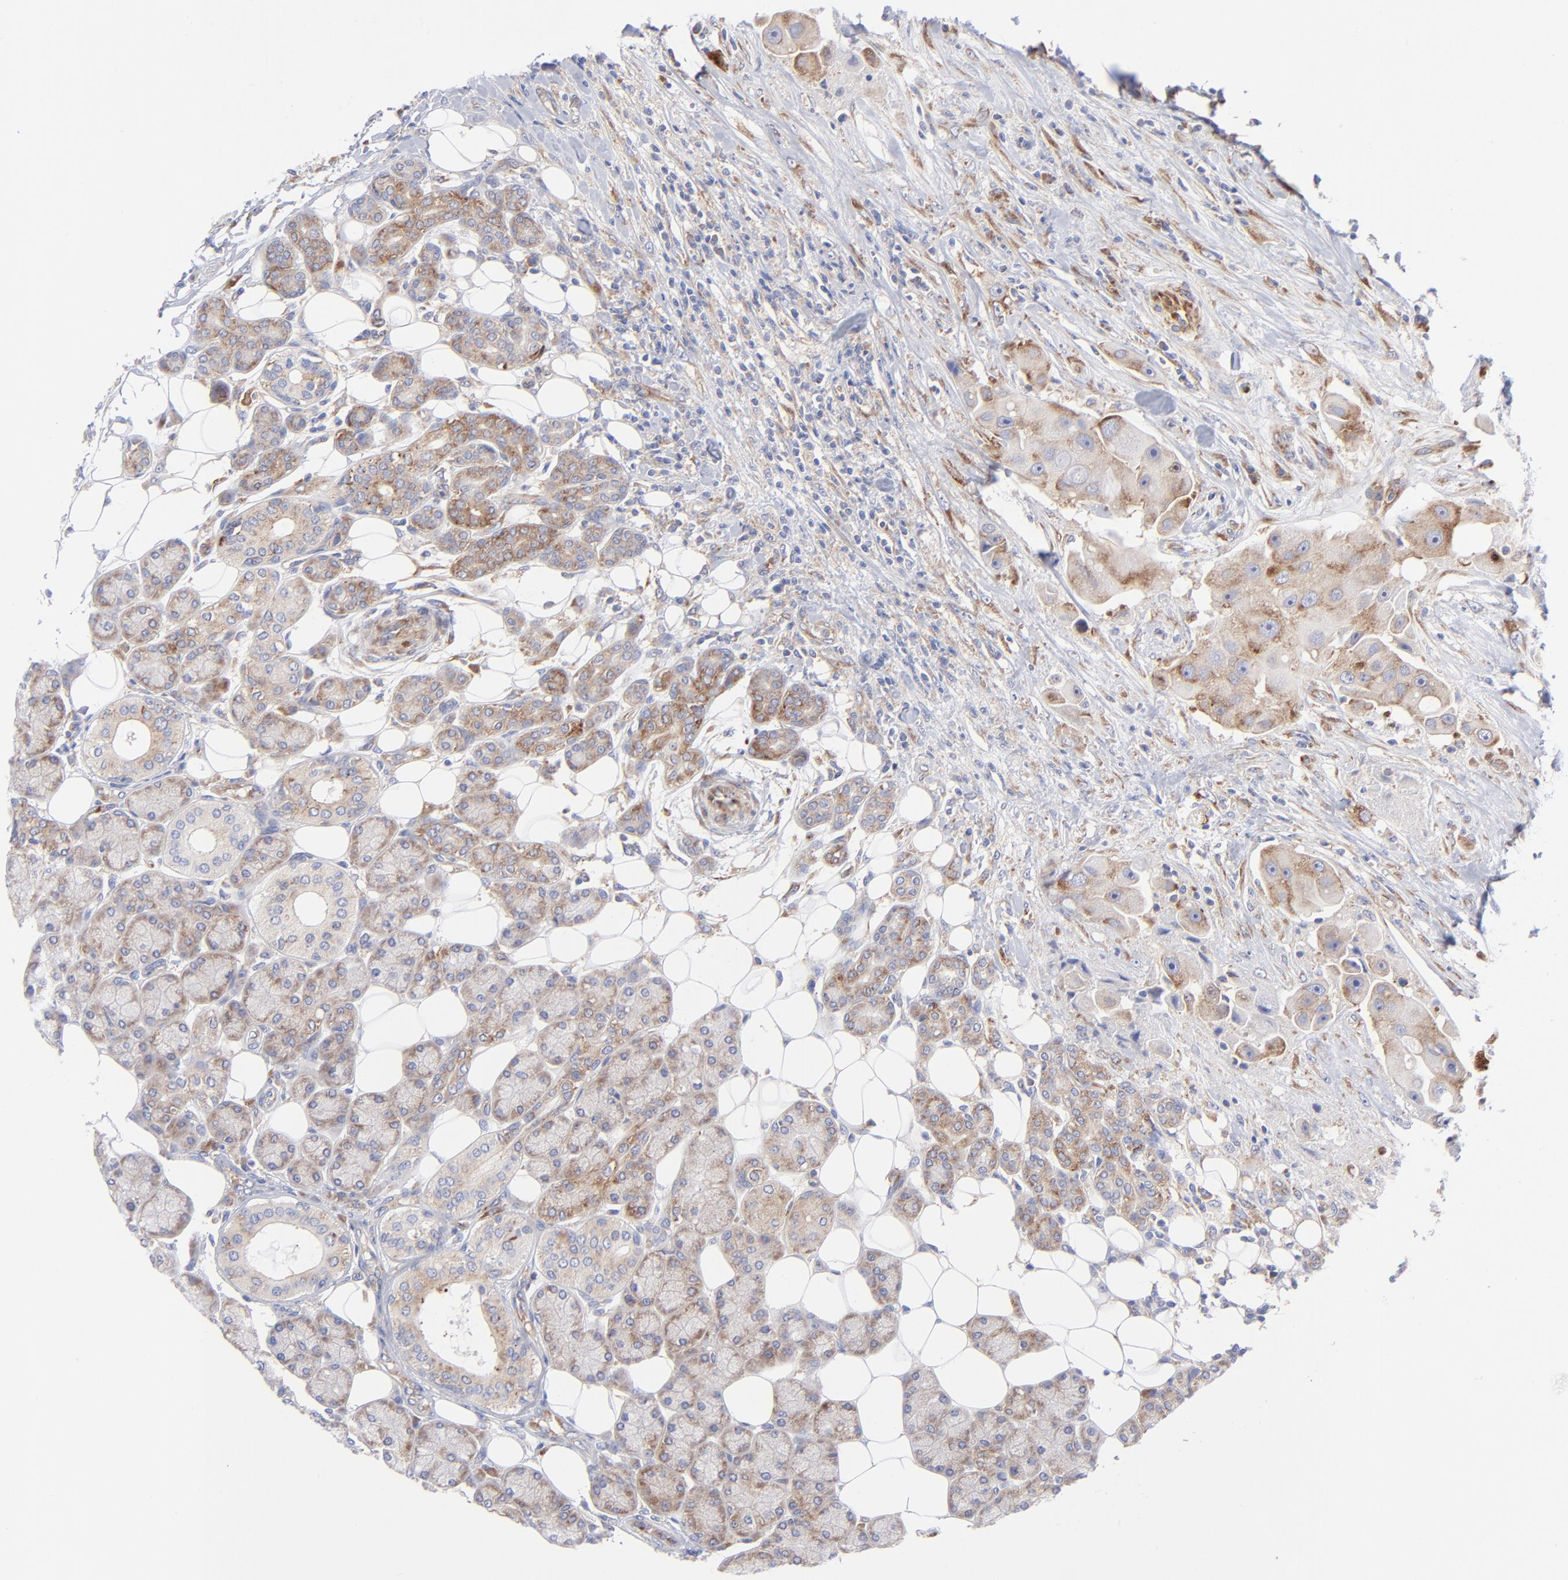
{"staining": {"intensity": "moderate", "quantity": ">75%", "location": "cytoplasmic/membranous"}, "tissue": "head and neck cancer", "cell_type": "Tumor cells", "image_type": "cancer", "snomed": [{"axis": "morphology", "description": "Normal tissue, NOS"}, {"axis": "morphology", "description": "Adenocarcinoma, NOS"}, {"axis": "topography", "description": "Salivary gland"}, {"axis": "topography", "description": "Head-Neck"}], "caption": "Adenocarcinoma (head and neck) stained with a protein marker shows moderate staining in tumor cells.", "gene": "EIF2AK2", "patient": {"sex": "male", "age": 80}}